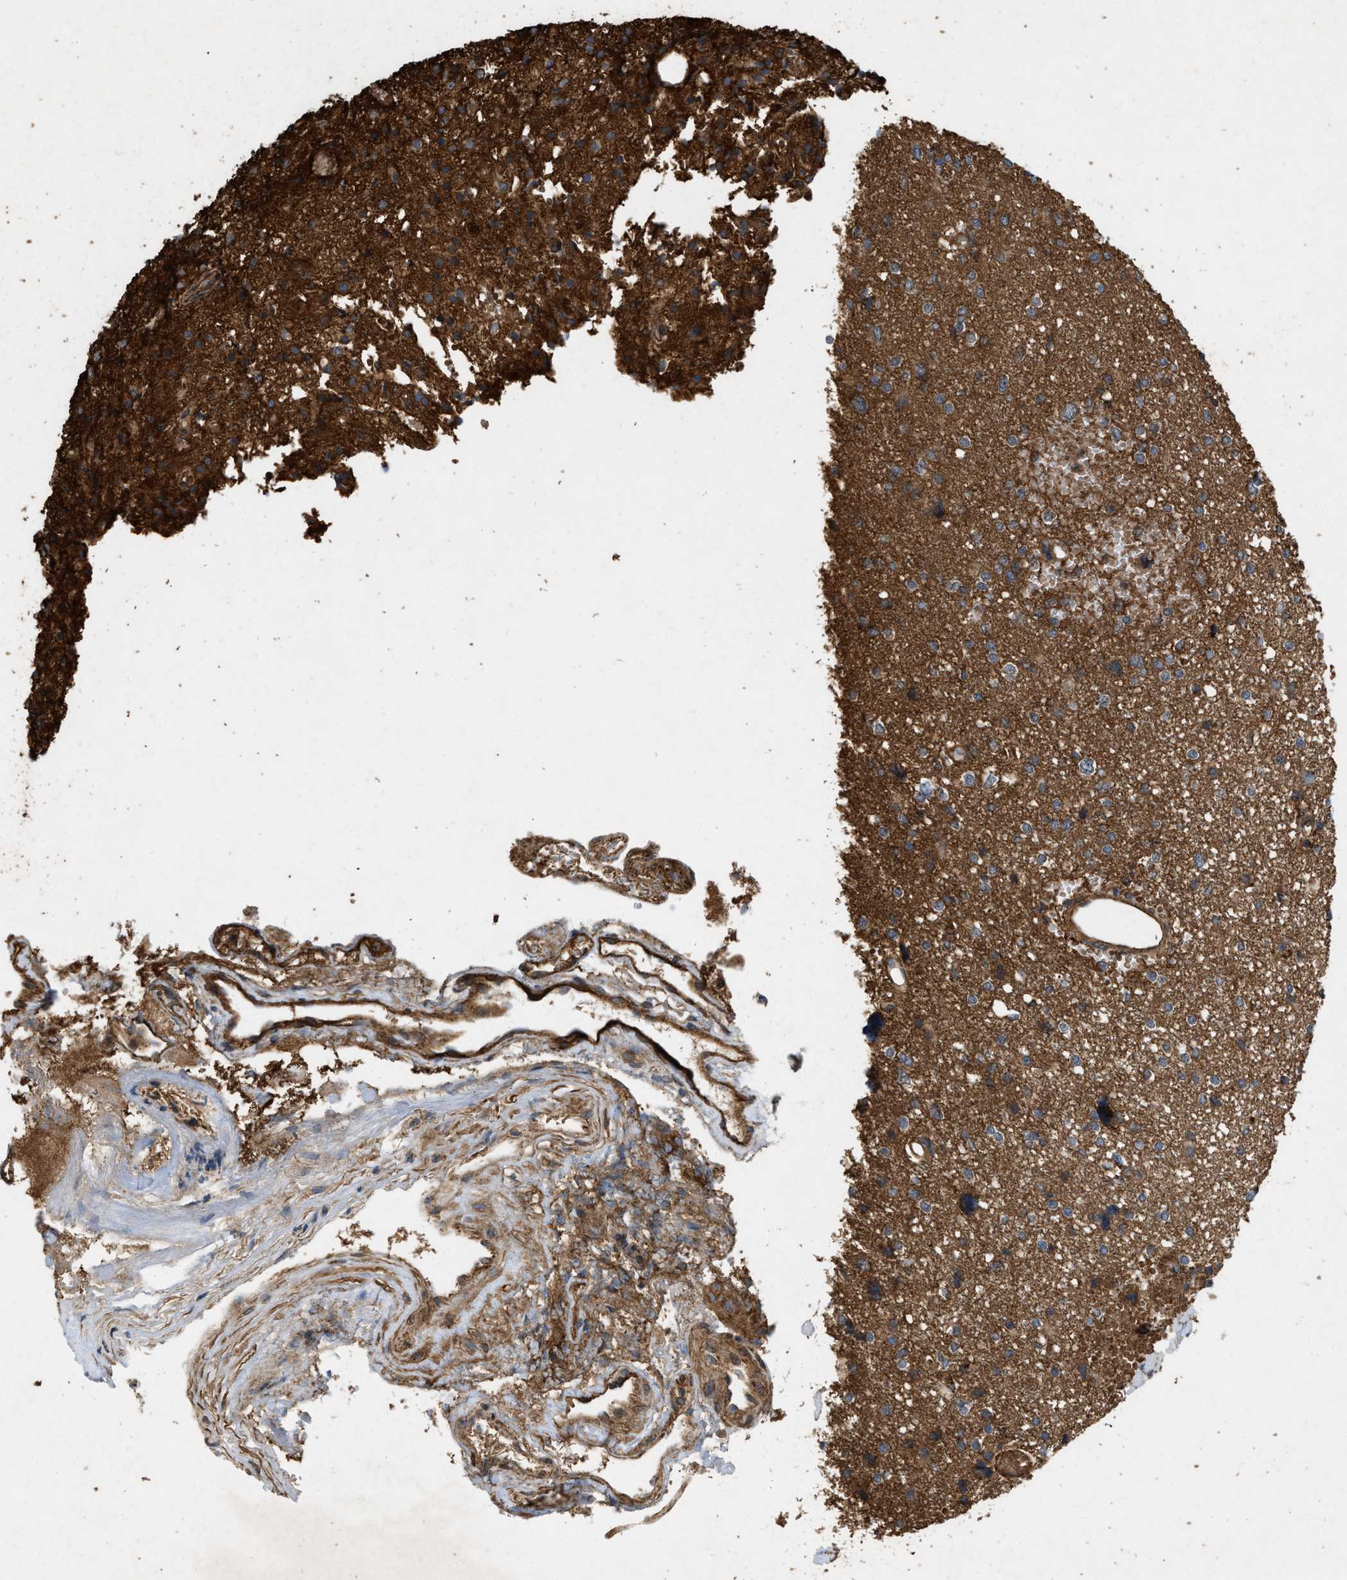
{"staining": {"intensity": "moderate", "quantity": ">75%", "location": "cytoplasmic/membranous"}, "tissue": "glioma", "cell_type": "Tumor cells", "image_type": "cancer", "snomed": [{"axis": "morphology", "description": "Glioma, malignant, High grade"}, {"axis": "topography", "description": "Brain"}], "caption": "A medium amount of moderate cytoplasmic/membranous expression is seen in approximately >75% of tumor cells in malignant glioma (high-grade) tissue. Using DAB (3,3'-diaminobenzidine) (brown) and hematoxylin (blue) stains, captured at high magnification using brightfield microscopy.", "gene": "GNB4", "patient": {"sex": "female", "age": 59}}